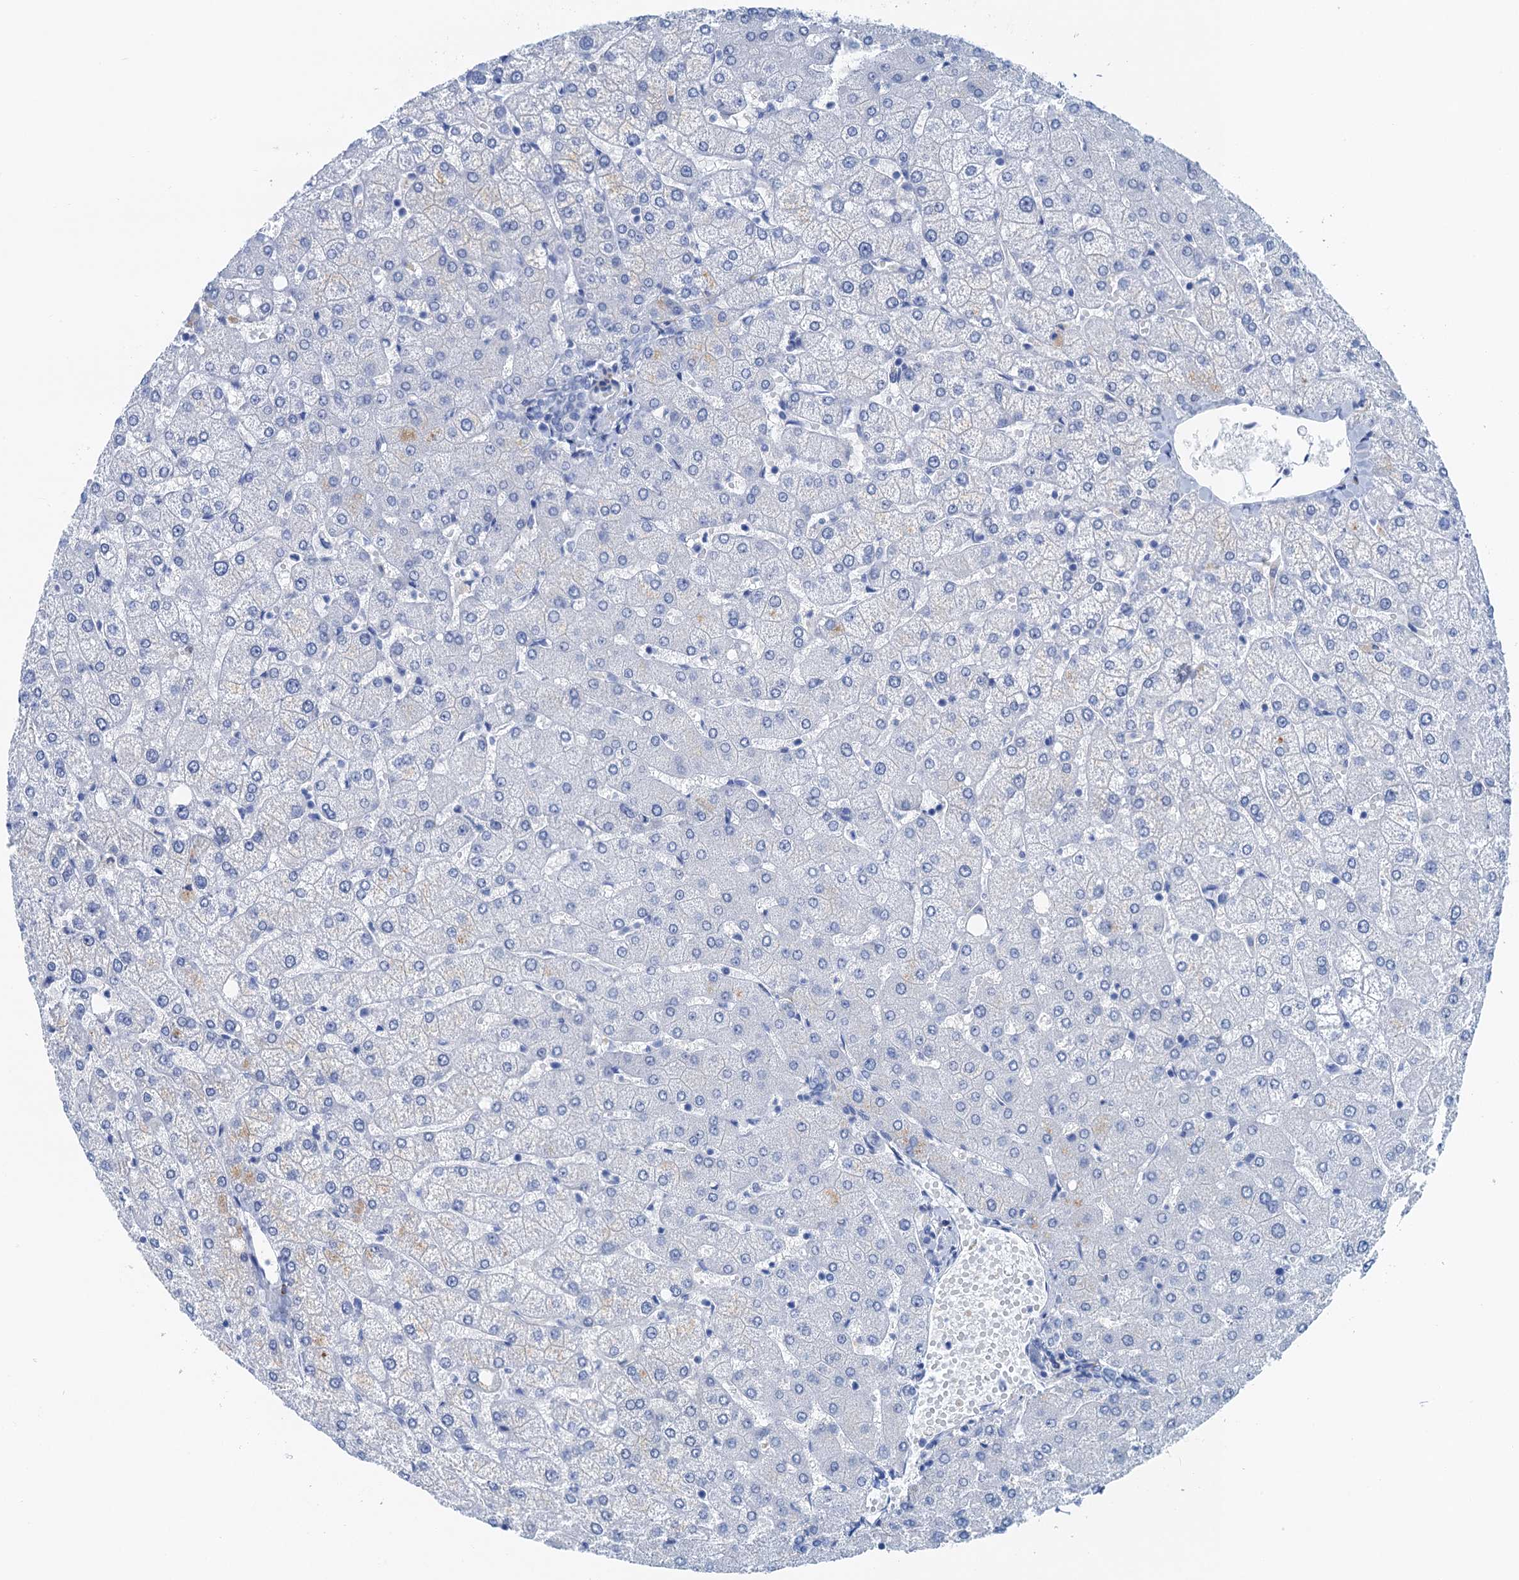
{"staining": {"intensity": "negative", "quantity": "none", "location": "none"}, "tissue": "liver", "cell_type": "Cholangiocytes", "image_type": "normal", "snomed": [{"axis": "morphology", "description": "Normal tissue, NOS"}, {"axis": "topography", "description": "Liver"}], "caption": "An image of liver stained for a protein reveals no brown staining in cholangiocytes.", "gene": "NLRP10", "patient": {"sex": "female", "age": 54}}